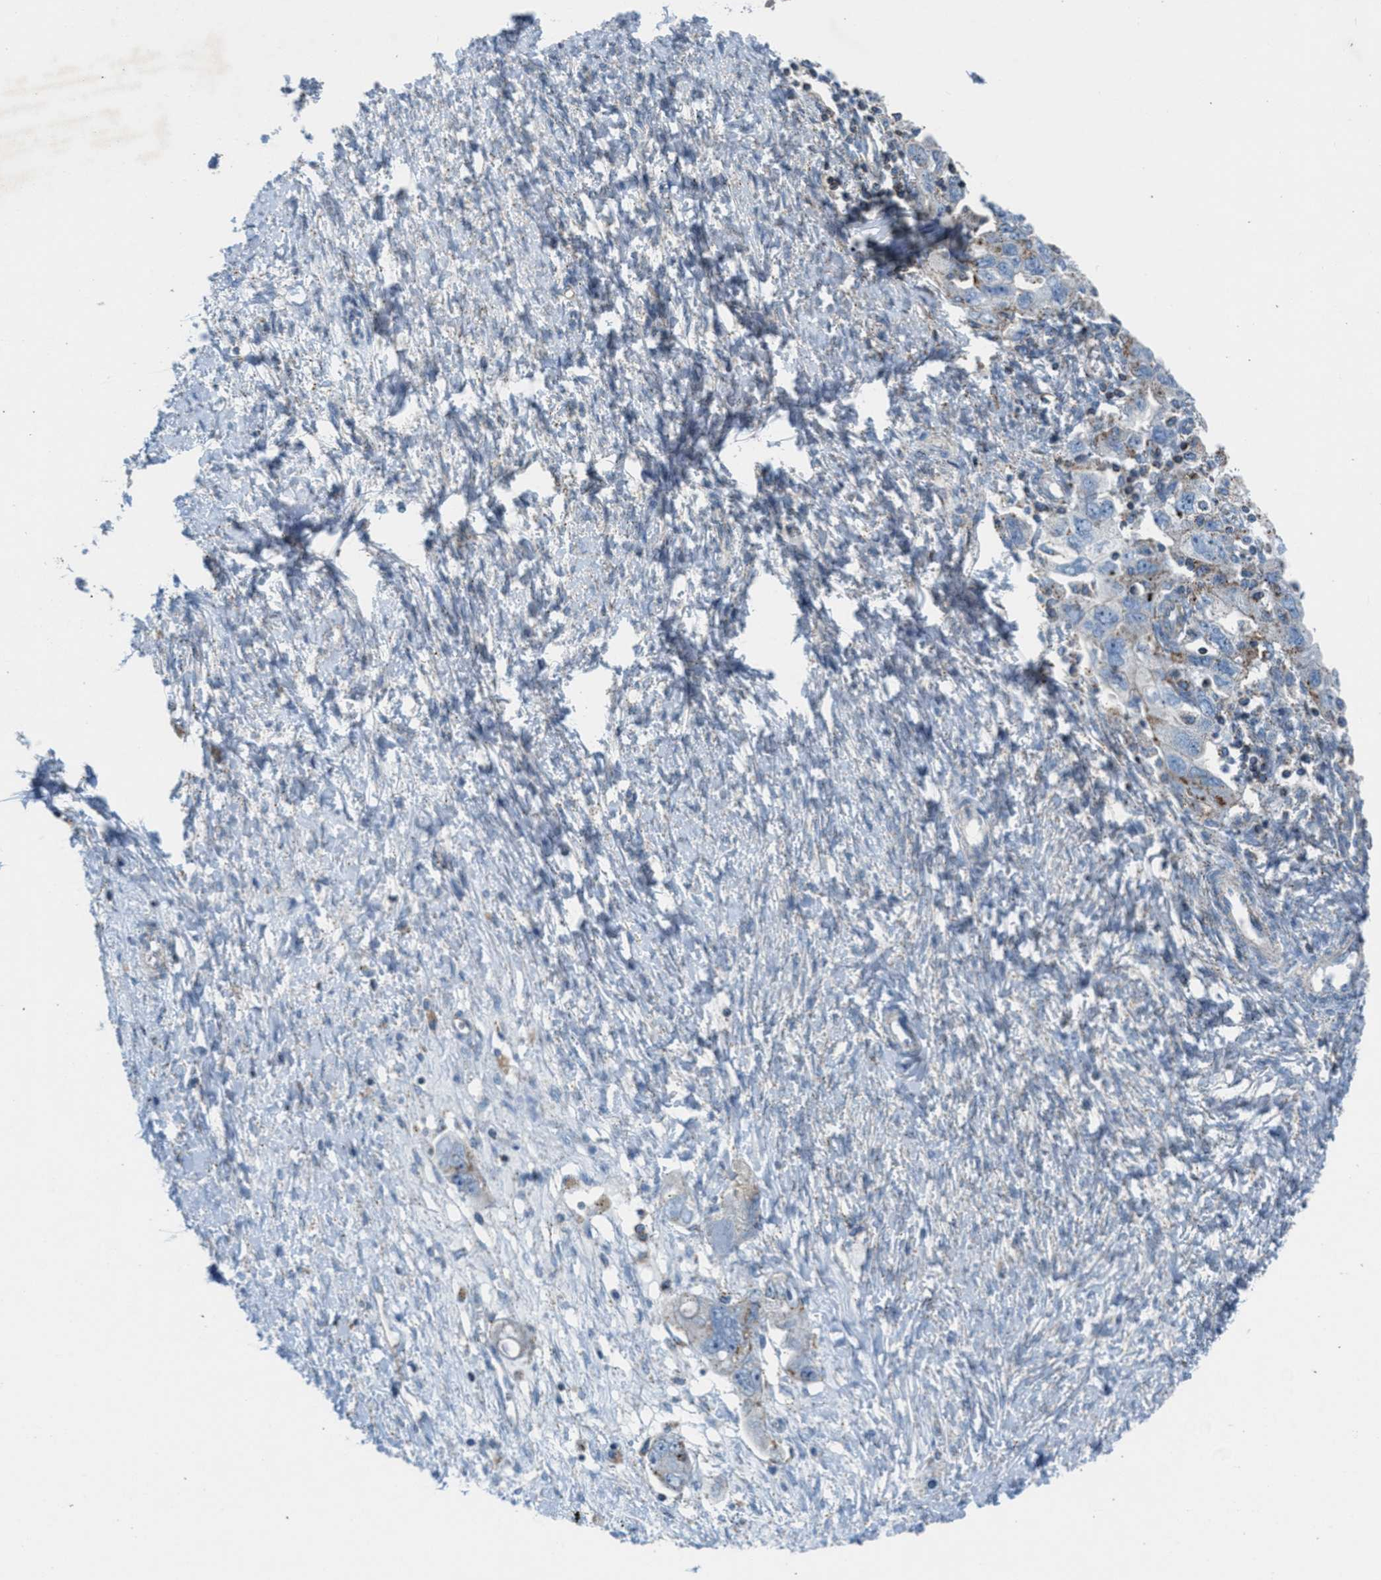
{"staining": {"intensity": "weak", "quantity": "<25%", "location": "cytoplasmic/membranous"}, "tissue": "ovarian cancer", "cell_type": "Tumor cells", "image_type": "cancer", "snomed": [{"axis": "morphology", "description": "Carcinoma, NOS"}, {"axis": "morphology", "description": "Cystadenocarcinoma, serous, NOS"}, {"axis": "topography", "description": "Ovary"}], "caption": "The histopathology image exhibits no staining of tumor cells in ovarian carcinoma. (DAB (3,3'-diaminobenzidine) immunohistochemistry (IHC) visualized using brightfield microscopy, high magnification).", "gene": "MFSD13A", "patient": {"sex": "female", "age": 69}}